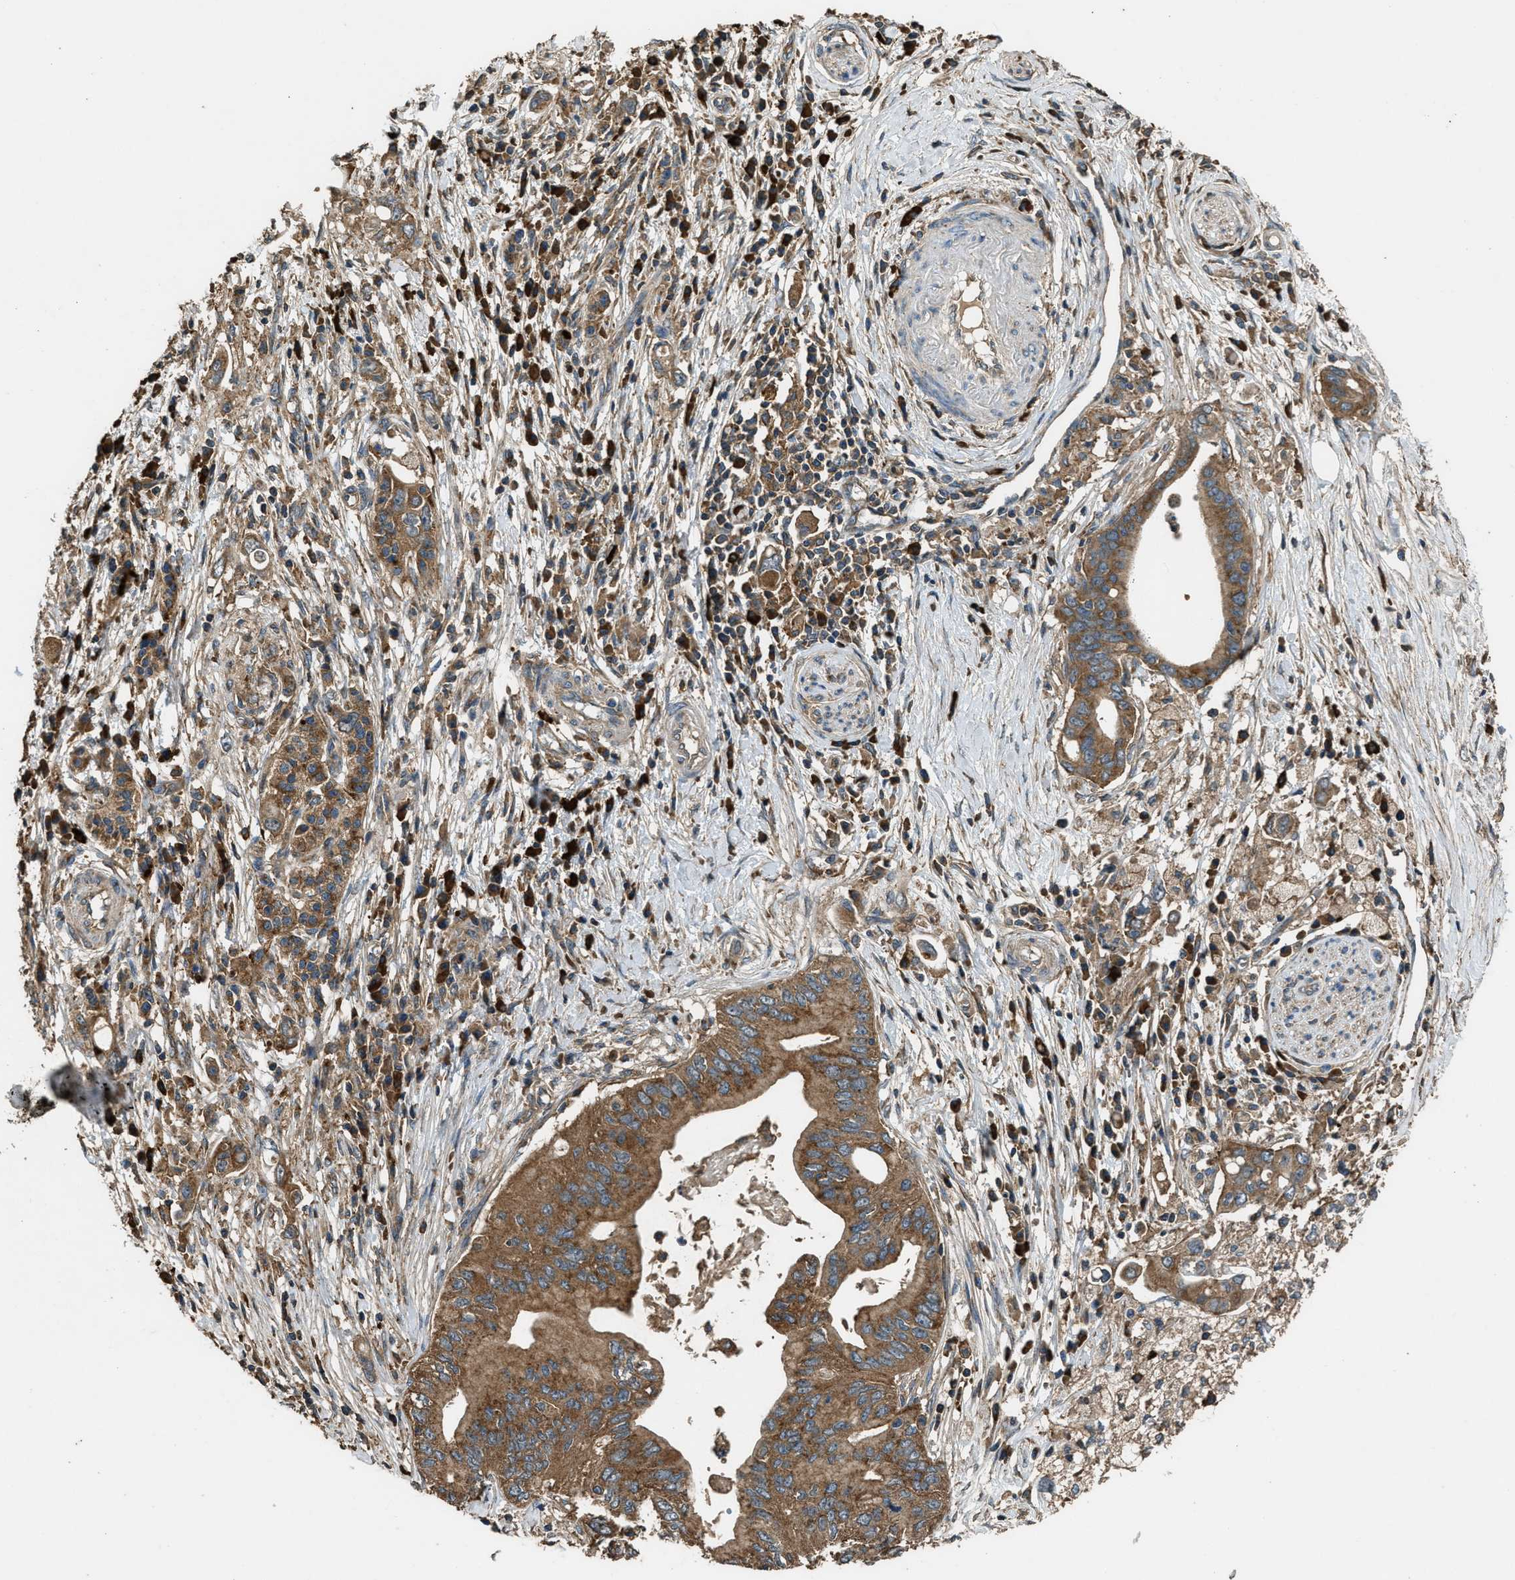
{"staining": {"intensity": "moderate", "quantity": ">75%", "location": "cytoplasmic/membranous"}, "tissue": "pancreatic cancer", "cell_type": "Tumor cells", "image_type": "cancer", "snomed": [{"axis": "morphology", "description": "Adenocarcinoma, NOS"}, {"axis": "topography", "description": "Pancreas"}], "caption": "IHC photomicrograph of neoplastic tissue: pancreatic cancer stained using IHC shows medium levels of moderate protein expression localized specifically in the cytoplasmic/membranous of tumor cells, appearing as a cytoplasmic/membranous brown color.", "gene": "MAP3K8", "patient": {"sex": "female", "age": 73}}